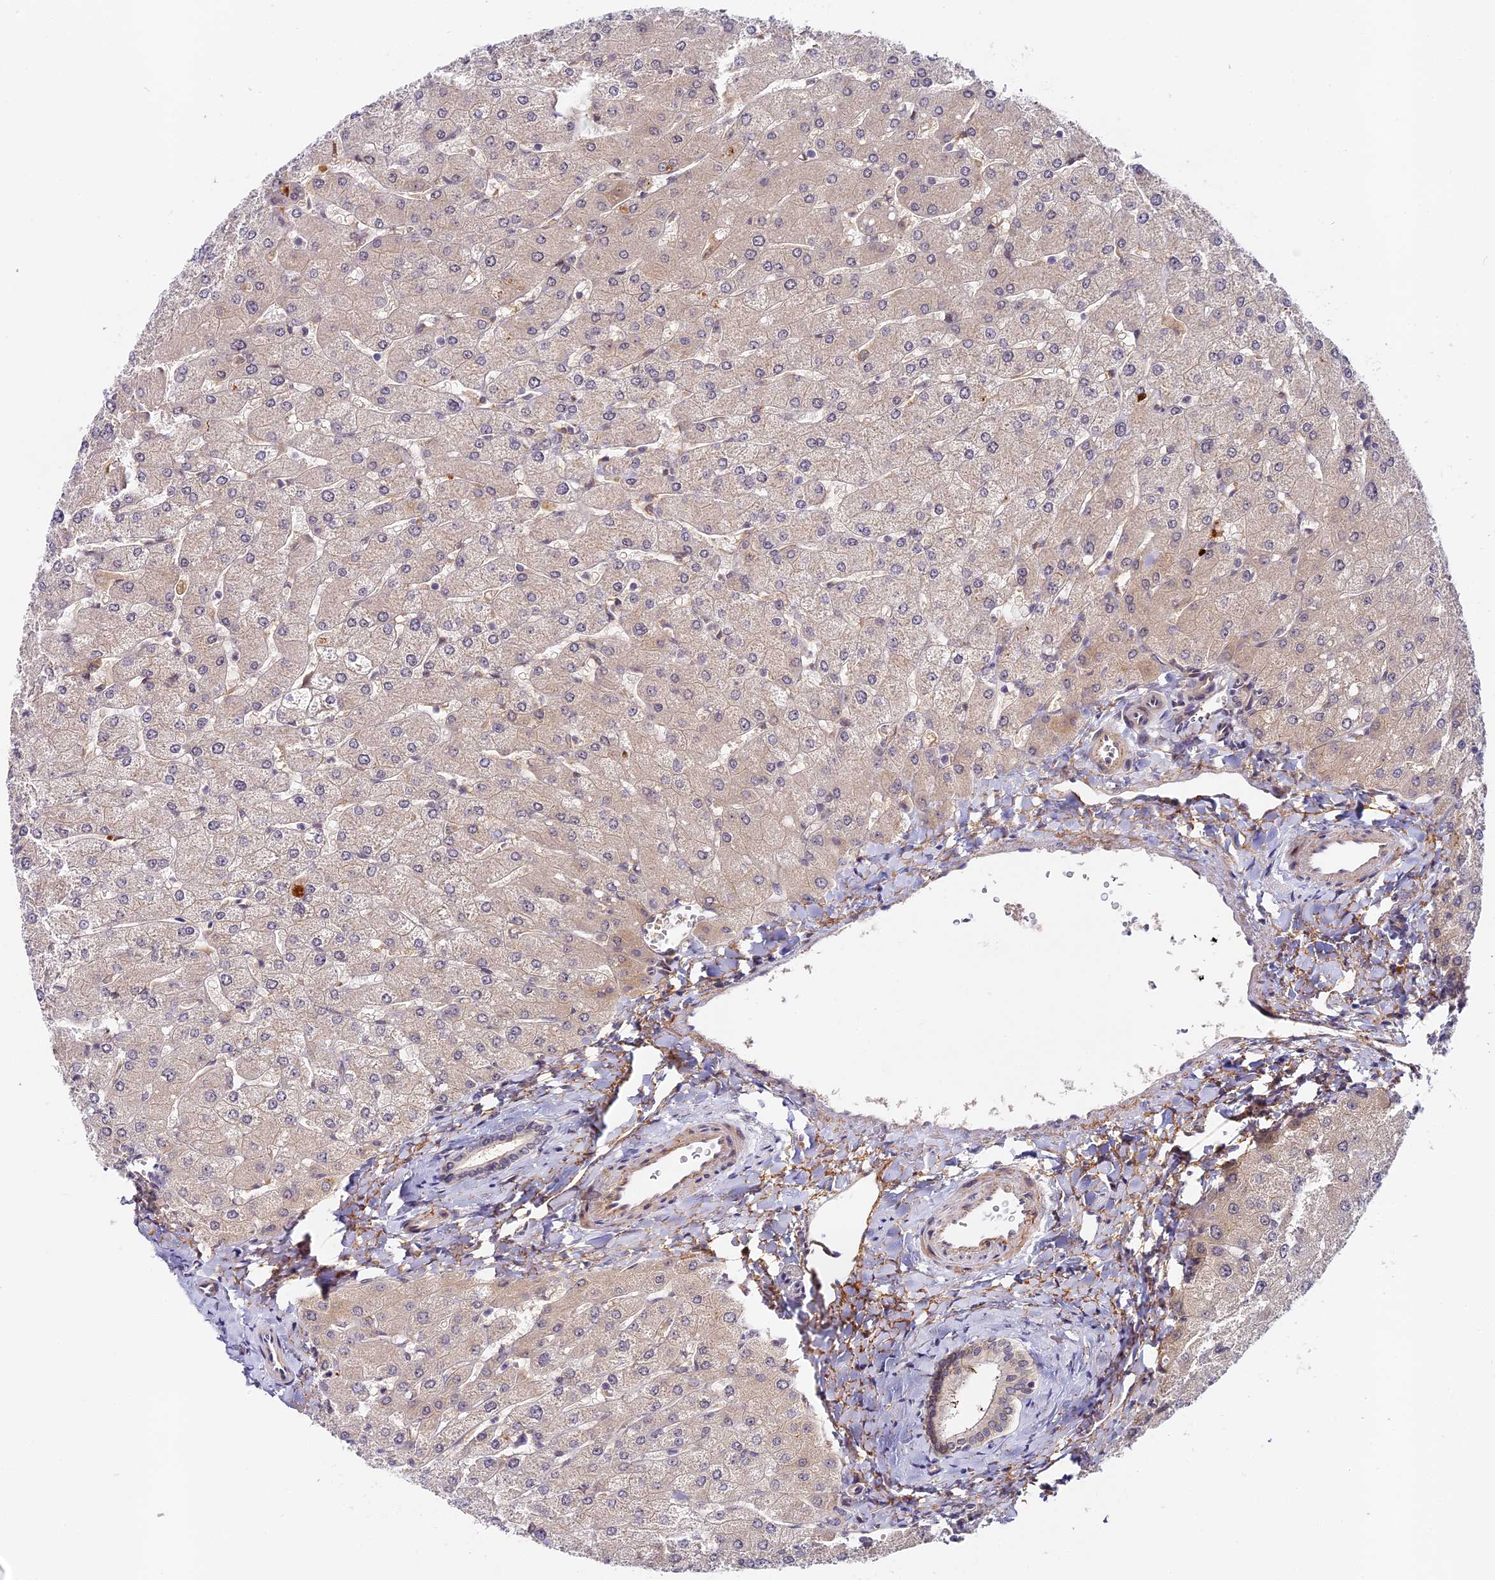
{"staining": {"intensity": "negative", "quantity": "none", "location": "none"}, "tissue": "liver", "cell_type": "Cholangiocytes", "image_type": "normal", "snomed": [{"axis": "morphology", "description": "Normal tissue, NOS"}, {"axis": "topography", "description": "Liver"}], "caption": "The photomicrograph displays no staining of cholangiocytes in unremarkable liver. (DAB (3,3'-diaminobenzidine) IHC with hematoxylin counter stain).", "gene": "IMPACT", "patient": {"sex": "male", "age": 55}}